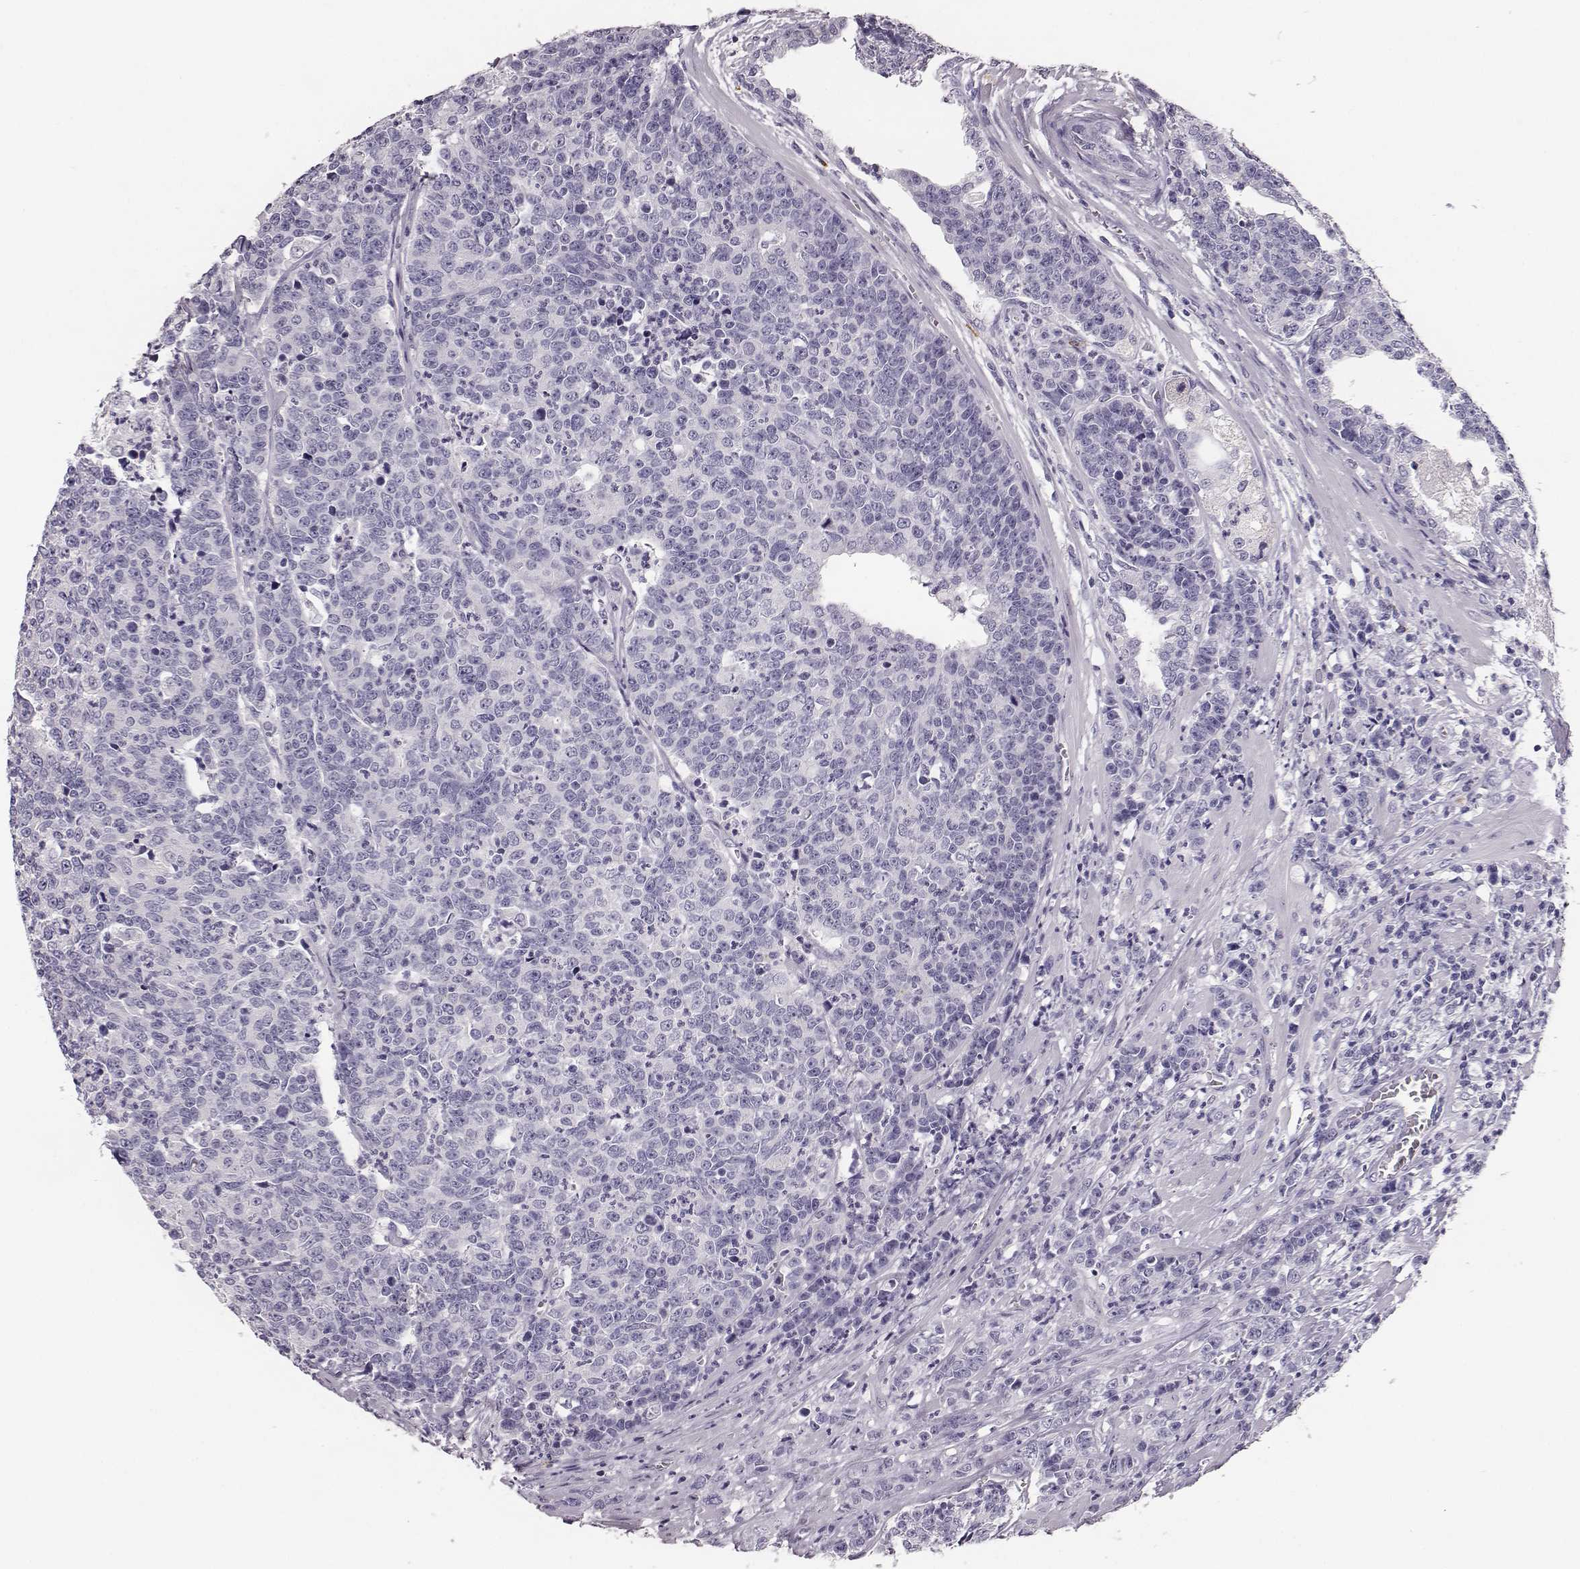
{"staining": {"intensity": "negative", "quantity": "none", "location": "none"}, "tissue": "prostate cancer", "cell_type": "Tumor cells", "image_type": "cancer", "snomed": [{"axis": "morphology", "description": "Adenocarcinoma, NOS"}, {"axis": "topography", "description": "Prostate"}], "caption": "Tumor cells show no significant expression in prostate adenocarcinoma.", "gene": "NPTXR", "patient": {"sex": "male", "age": 67}}